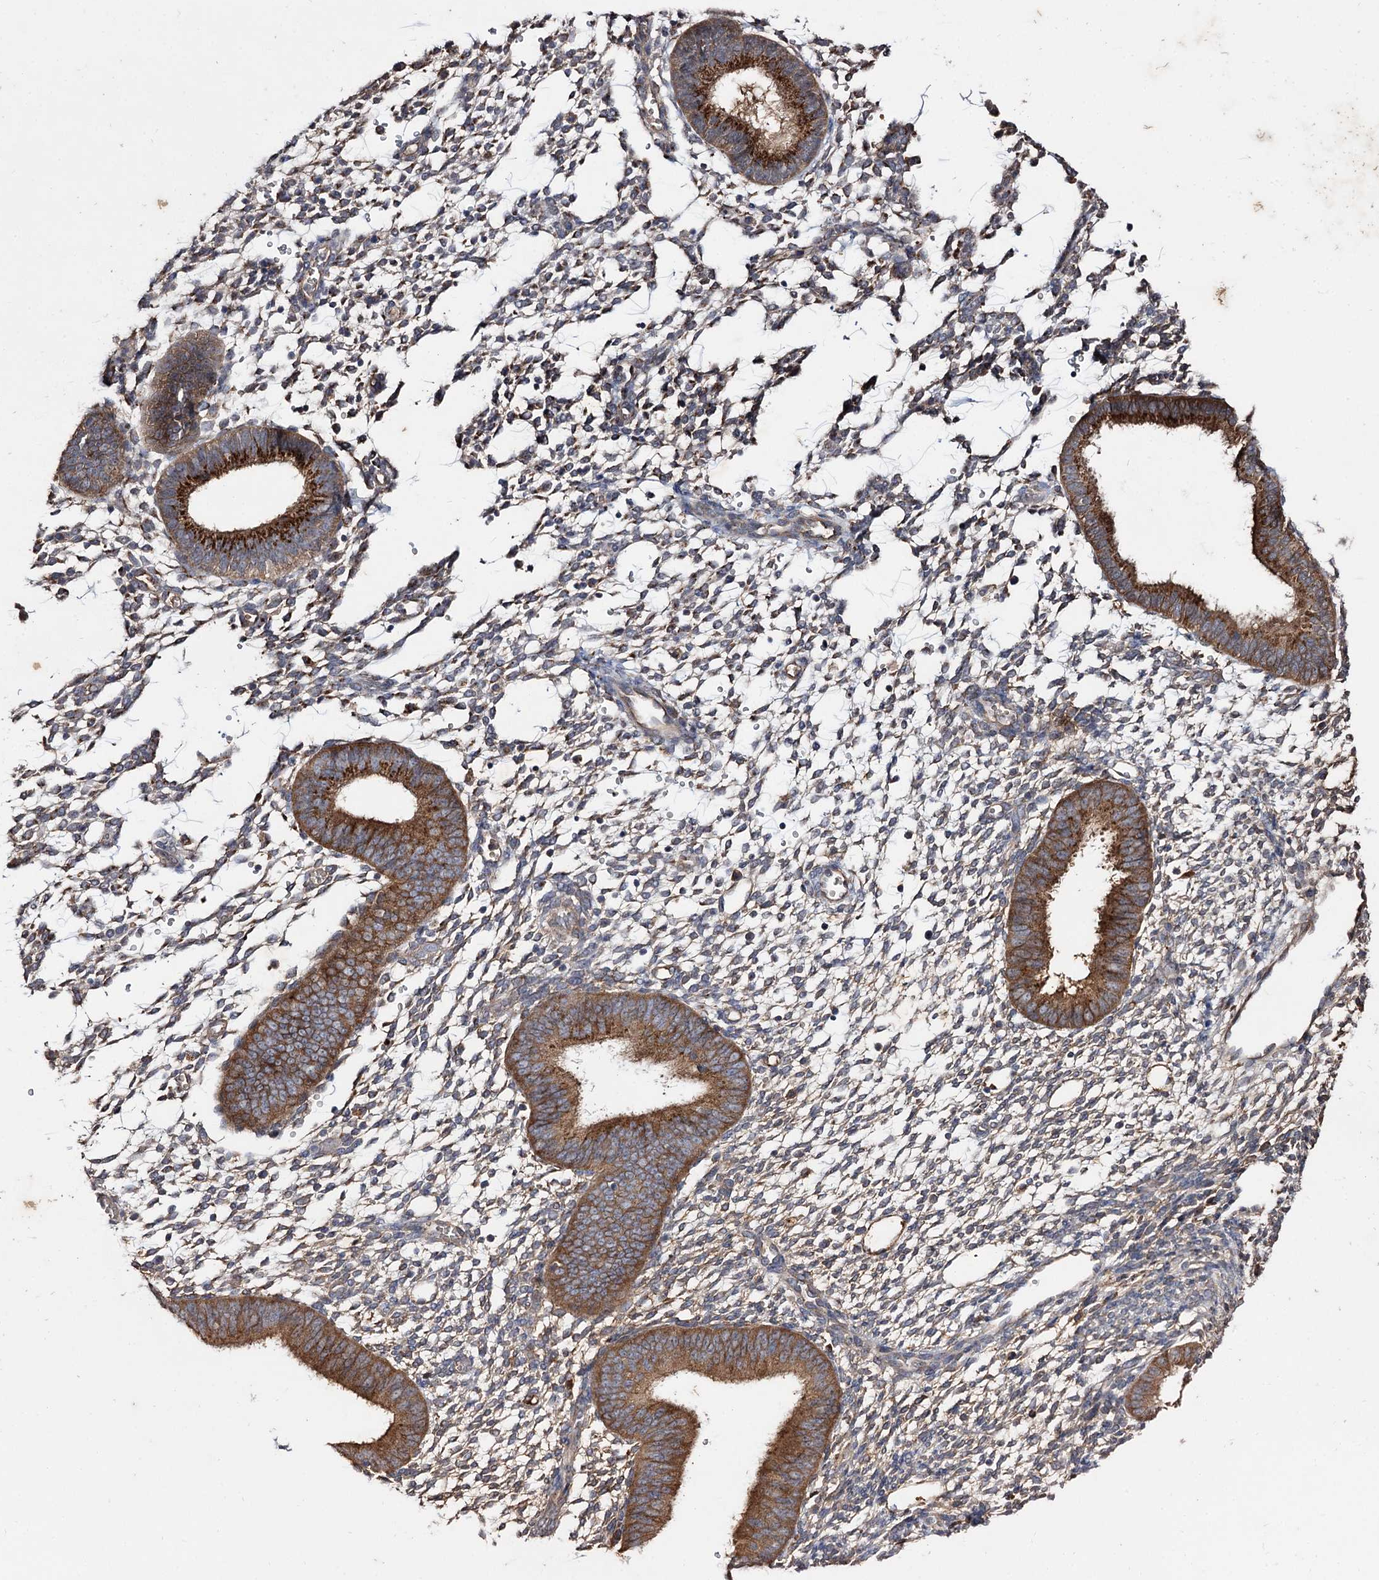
{"staining": {"intensity": "moderate", "quantity": "25%-75%", "location": "cytoplasmic/membranous"}, "tissue": "endometrium", "cell_type": "Cells in endometrial stroma", "image_type": "normal", "snomed": [{"axis": "morphology", "description": "Normal tissue, NOS"}, {"axis": "topography", "description": "Uterus"}, {"axis": "topography", "description": "Endometrium"}], "caption": "A photomicrograph showing moderate cytoplasmic/membranous staining in about 25%-75% of cells in endometrial stroma in benign endometrium, as visualized by brown immunohistochemical staining.", "gene": "ARFIP2", "patient": {"sex": "female", "age": 48}}